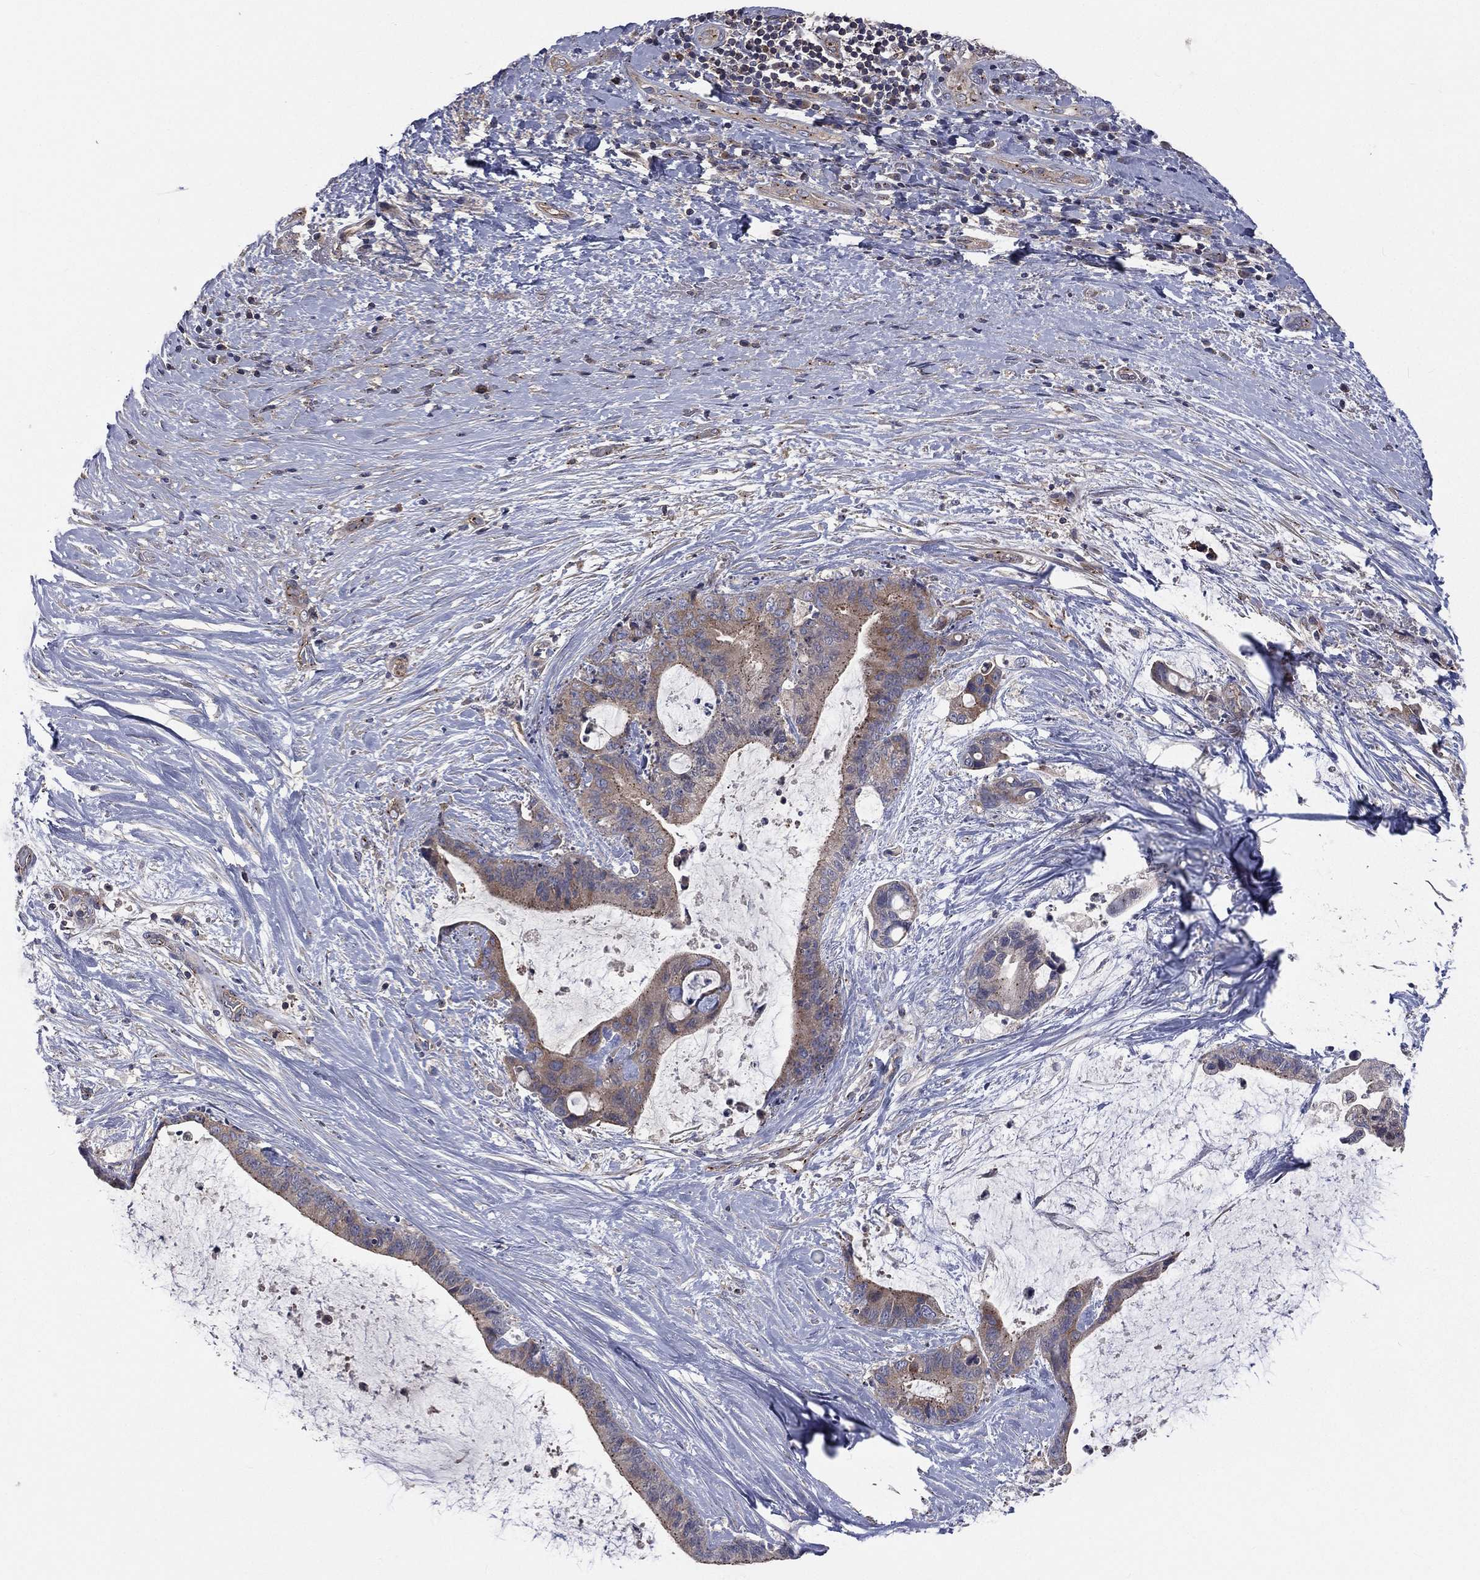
{"staining": {"intensity": "weak", "quantity": ">75%", "location": "cytoplasmic/membranous"}, "tissue": "liver cancer", "cell_type": "Tumor cells", "image_type": "cancer", "snomed": [{"axis": "morphology", "description": "Cholangiocarcinoma"}, {"axis": "topography", "description": "Liver"}], "caption": "Liver cancer (cholangiocarcinoma) stained for a protein (brown) shows weak cytoplasmic/membranous positive positivity in about >75% of tumor cells.", "gene": "CROCC", "patient": {"sex": "female", "age": 73}}